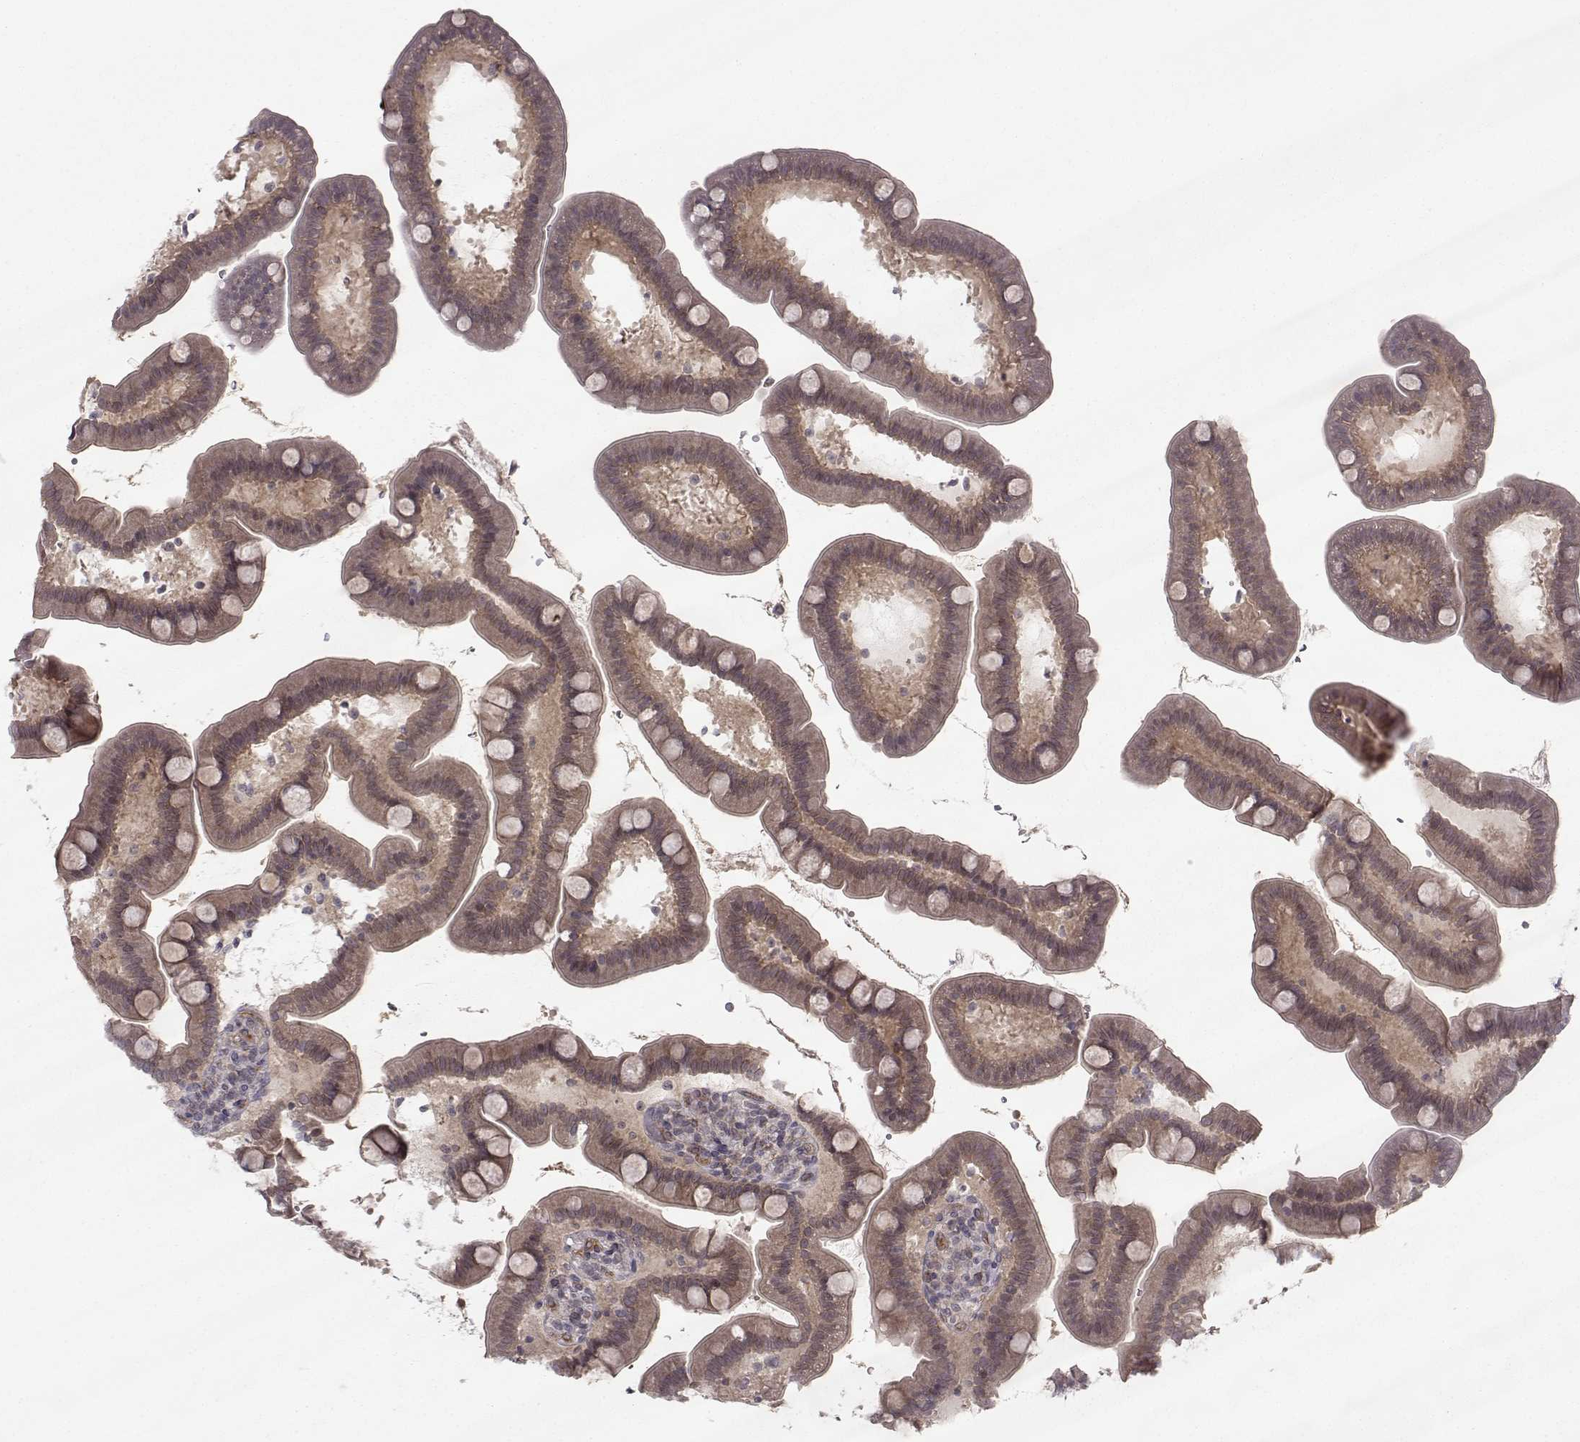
{"staining": {"intensity": "moderate", "quantity": "25%-75%", "location": "cytoplasmic/membranous"}, "tissue": "small intestine", "cell_type": "Glandular cells", "image_type": "normal", "snomed": [{"axis": "morphology", "description": "Normal tissue, NOS"}, {"axis": "topography", "description": "Small intestine"}], "caption": "Immunohistochemistry of normal human small intestine exhibits medium levels of moderate cytoplasmic/membranous expression in approximately 25%-75% of glandular cells. (IHC, brightfield microscopy, high magnification).", "gene": "KIF13B", "patient": {"sex": "male", "age": 66}}